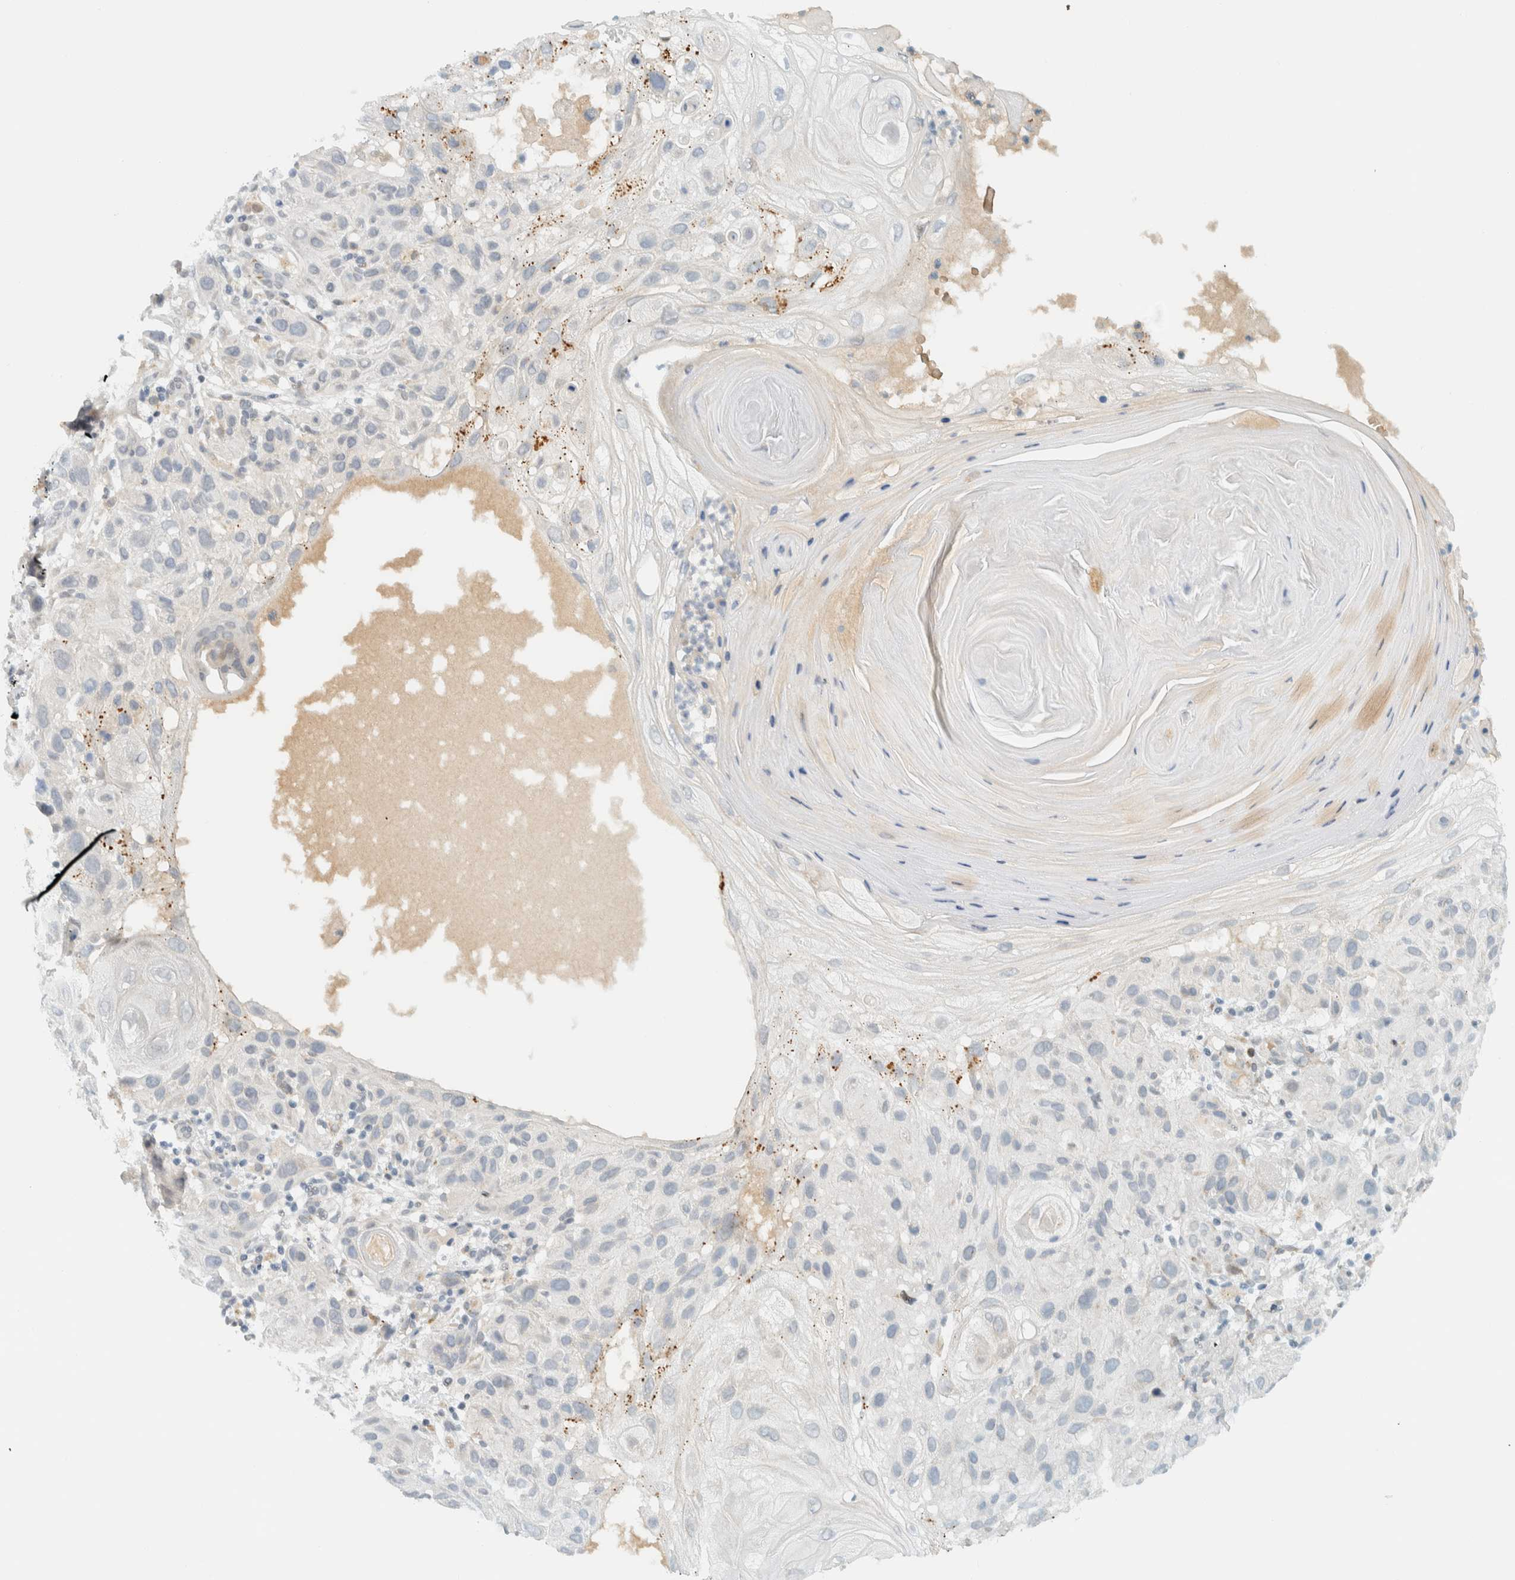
{"staining": {"intensity": "negative", "quantity": "none", "location": "none"}, "tissue": "skin cancer", "cell_type": "Tumor cells", "image_type": "cancer", "snomed": [{"axis": "morphology", "description": "Squamous cell carcinoma, NOS"}, {"axis": "topography", "description": "Skin"}], "caption": "IHC of skin cancer (squamous cell carcinoma) displays no positivity in tumor cells.", "gene": "ITPRID1", "patient": {"sex": "female", "age": 96}}